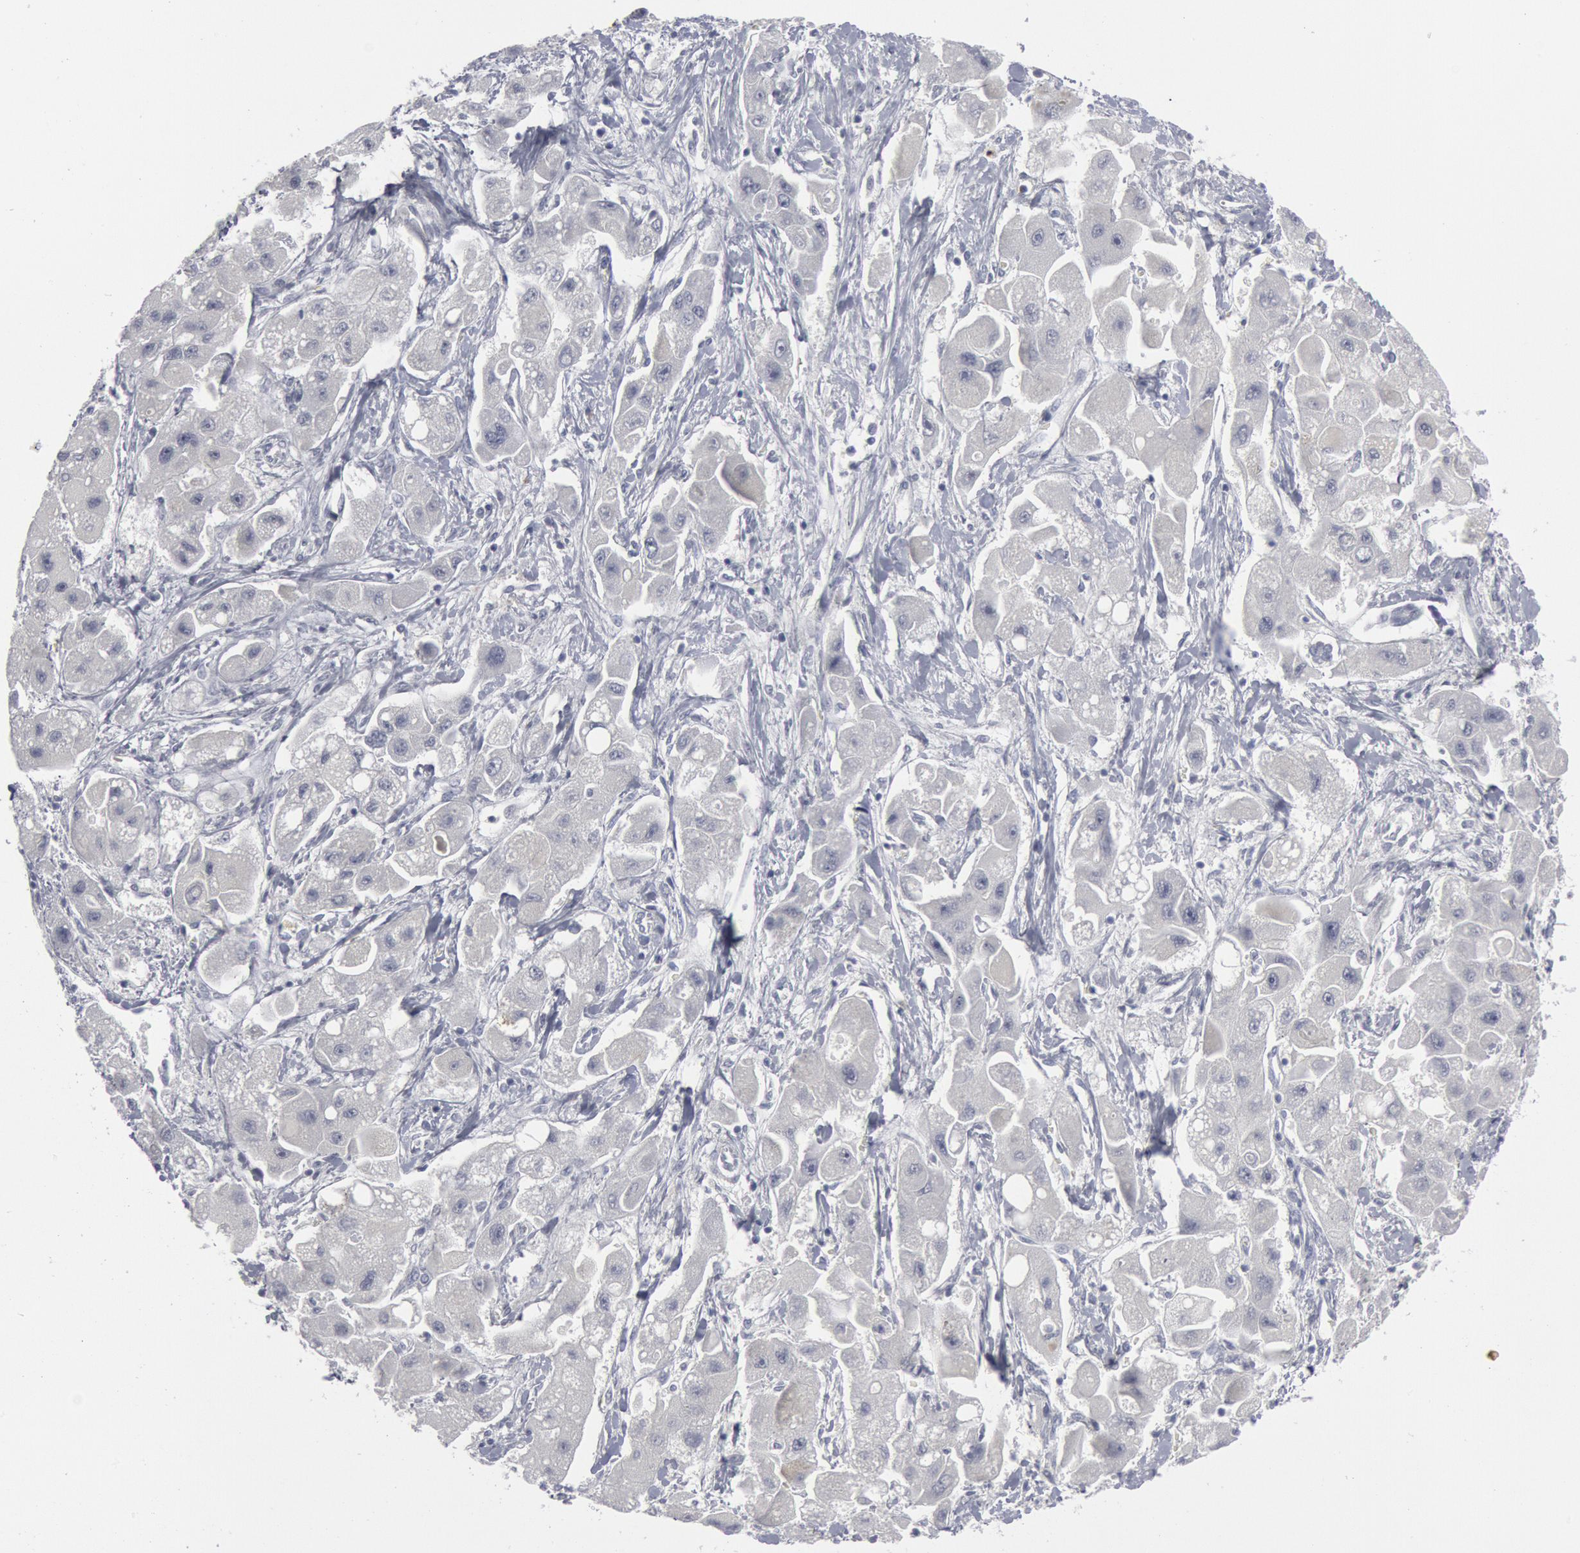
{"staining": {"intensity": "negative", "quantity": "none", "location": "none"}, "tissue": "liver cancer", "cell_type": "Tumor cells", "image_type": "cancer", "snomed": [{"axis": "morphology", "description": "Carcinoma, Hepatocellular, NOS"}, {"axis": "topography", "description": "Liver"}], "caption": "There is no significant positivity in tumor cells of liver cancer (hepatocellular carcinoma).", "gene": "DMC1", "patient": {"sex": "male", "age": 24}}